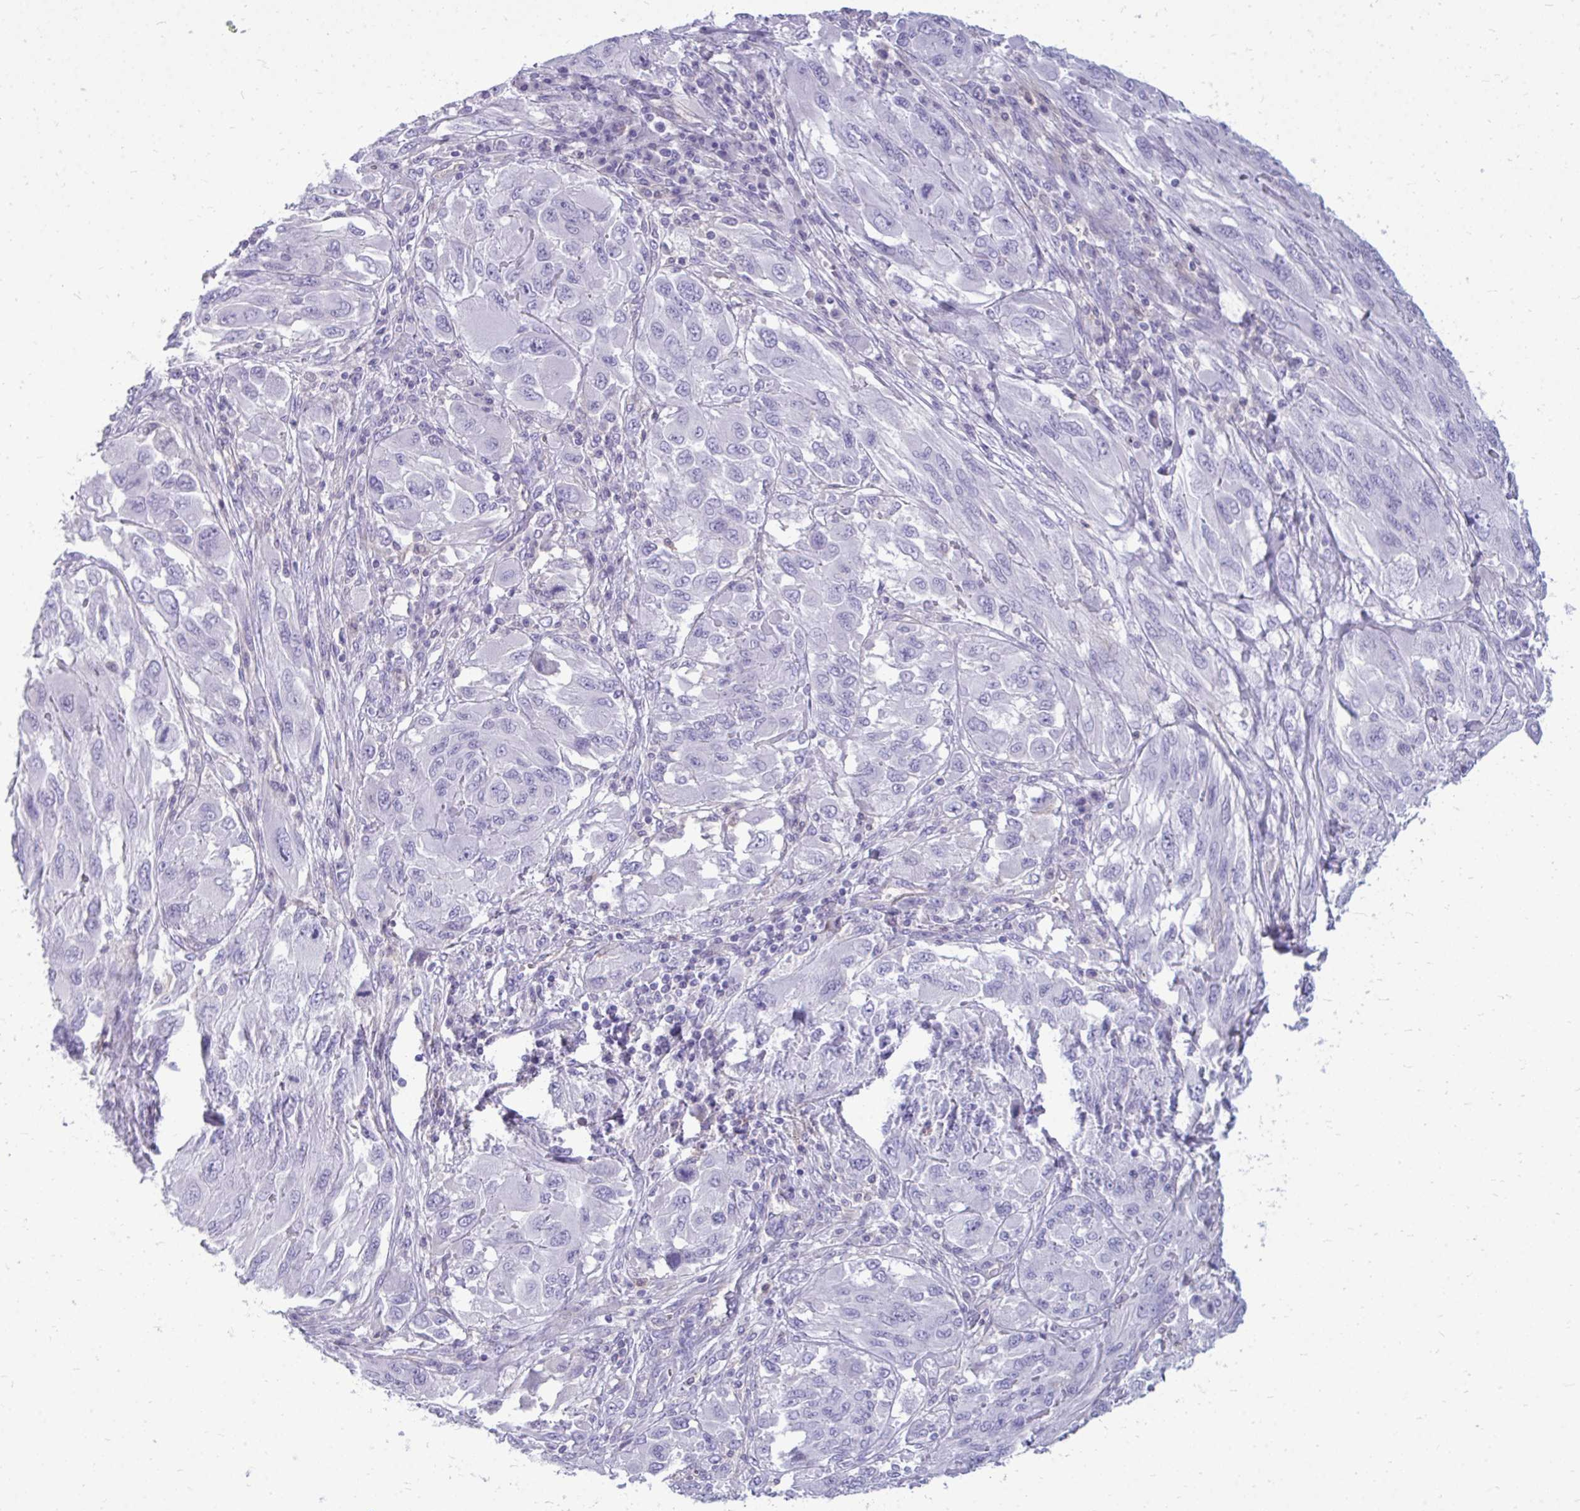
{"staining": {"intensity": "negative", "quantity": "none", "location": "none"}, "tissue": "melanoma", "cell_type": "Tumor cells", "image_type": "cancer", "snomed": [{"axis": "morphology", "description": "Malignant melanoma, NOS"}, {"axis": "topography", "description": "Skin"}], "caption": "IHC photomicrograph of human melanoma stained for a protein (brown), which demonstrates no staining in tumor cells.", "gene": "FABP3", "patient": {"sex": "female", "age": 91}}